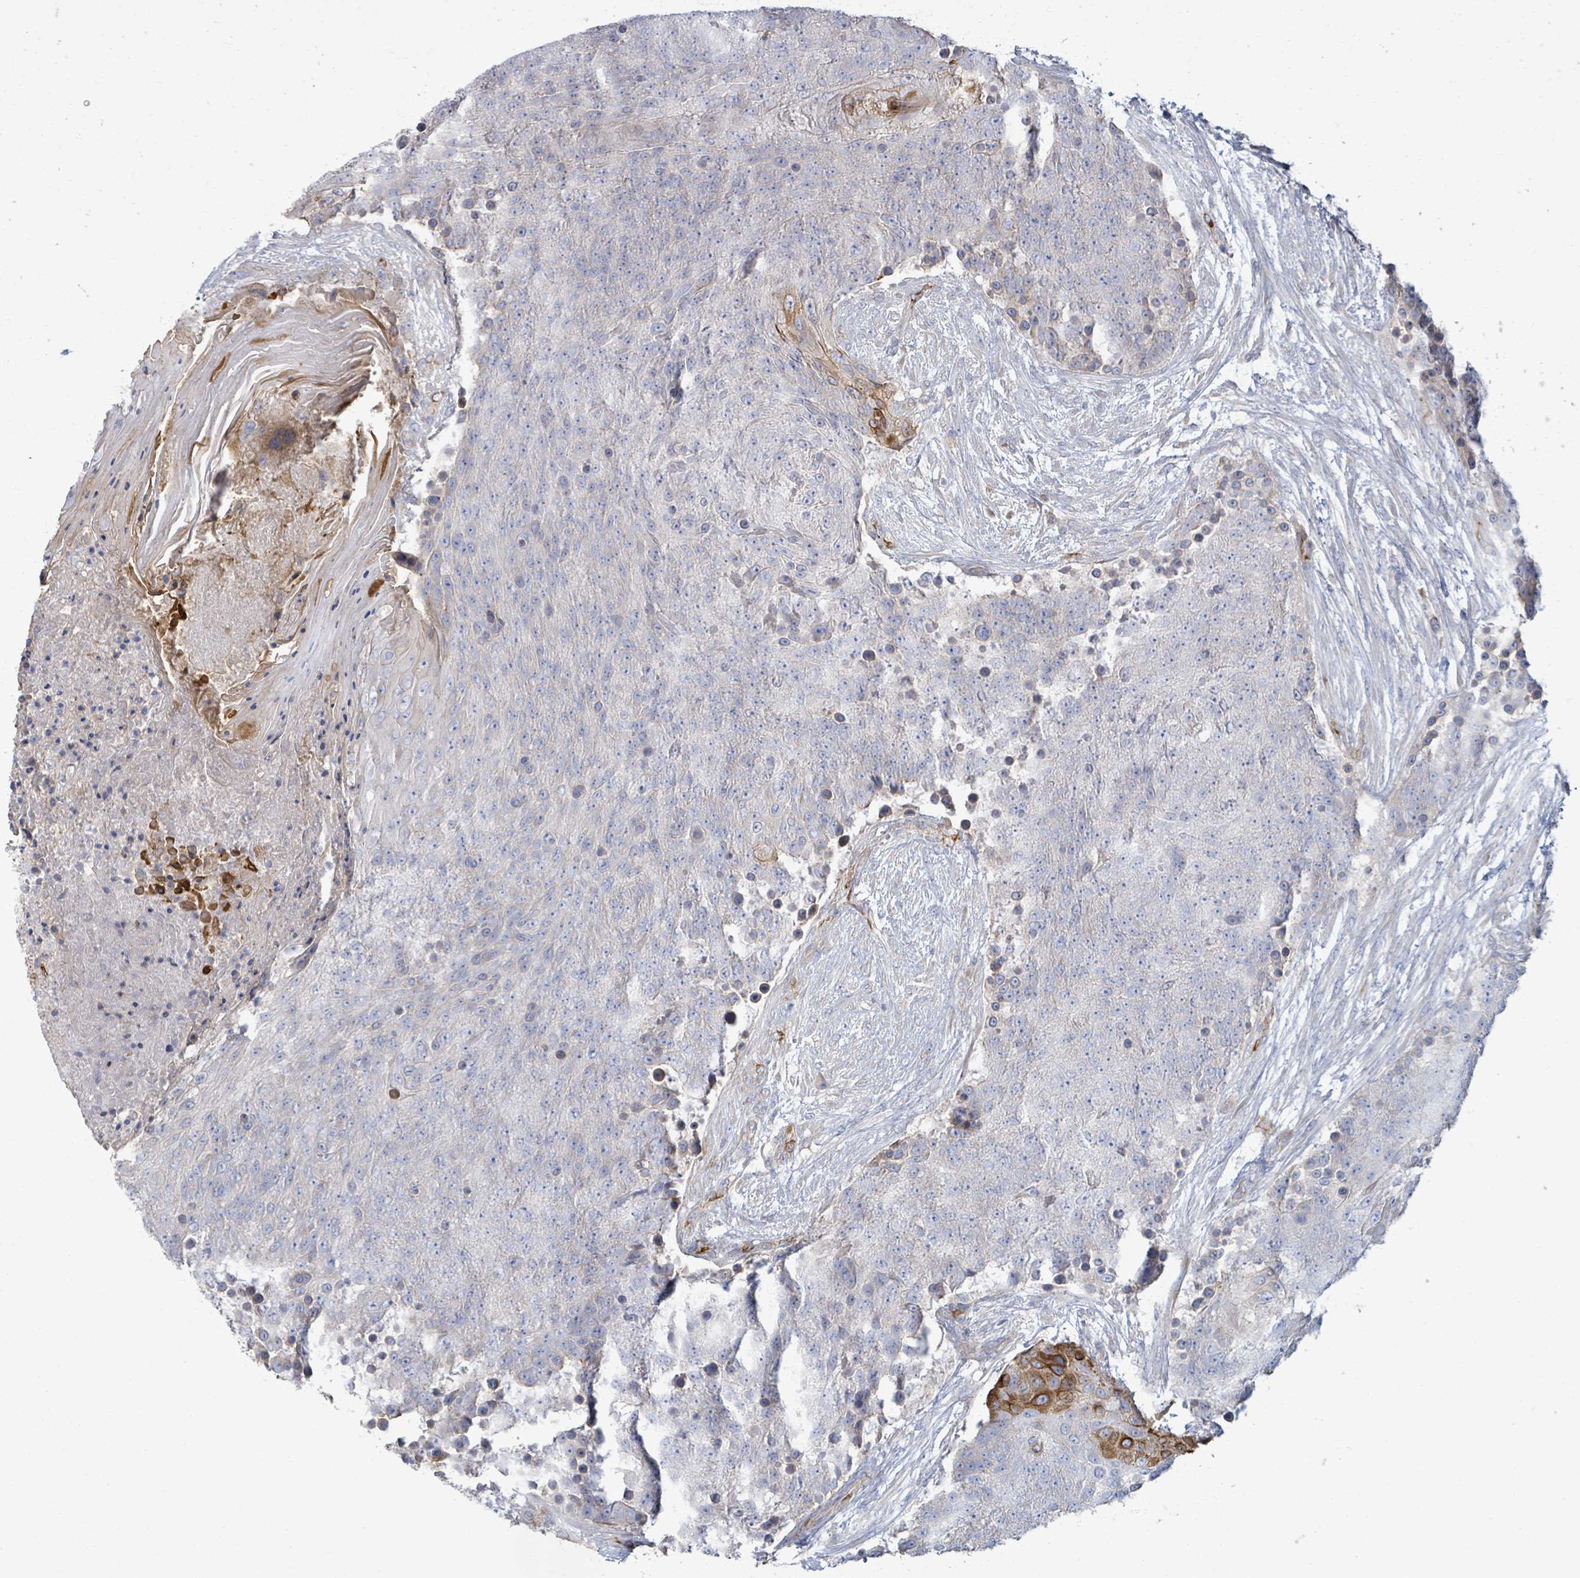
{"staining": {"intensity": "moderate", "quantity": "<25%", "location": "cytoplasmic/membranous"}, "tissue": "urothelial cancer", "cell_type": "Tumor cells", "image_type": "cancer", "snomed": [{"axis": "morphology", "description": "Urothelial carcinoma, High grade"}, {"axis": "topography", "description": "Urinary bladder"}], "caption": "Human urothelial carcinoma (high-grade) stained with a brown dye demonstrates moderate cytoplasmic/membranous positive expression in approximately <25% of tumor cells.", "gene": "COL13A1", "patient": {"sex": "female", "age": 63}}